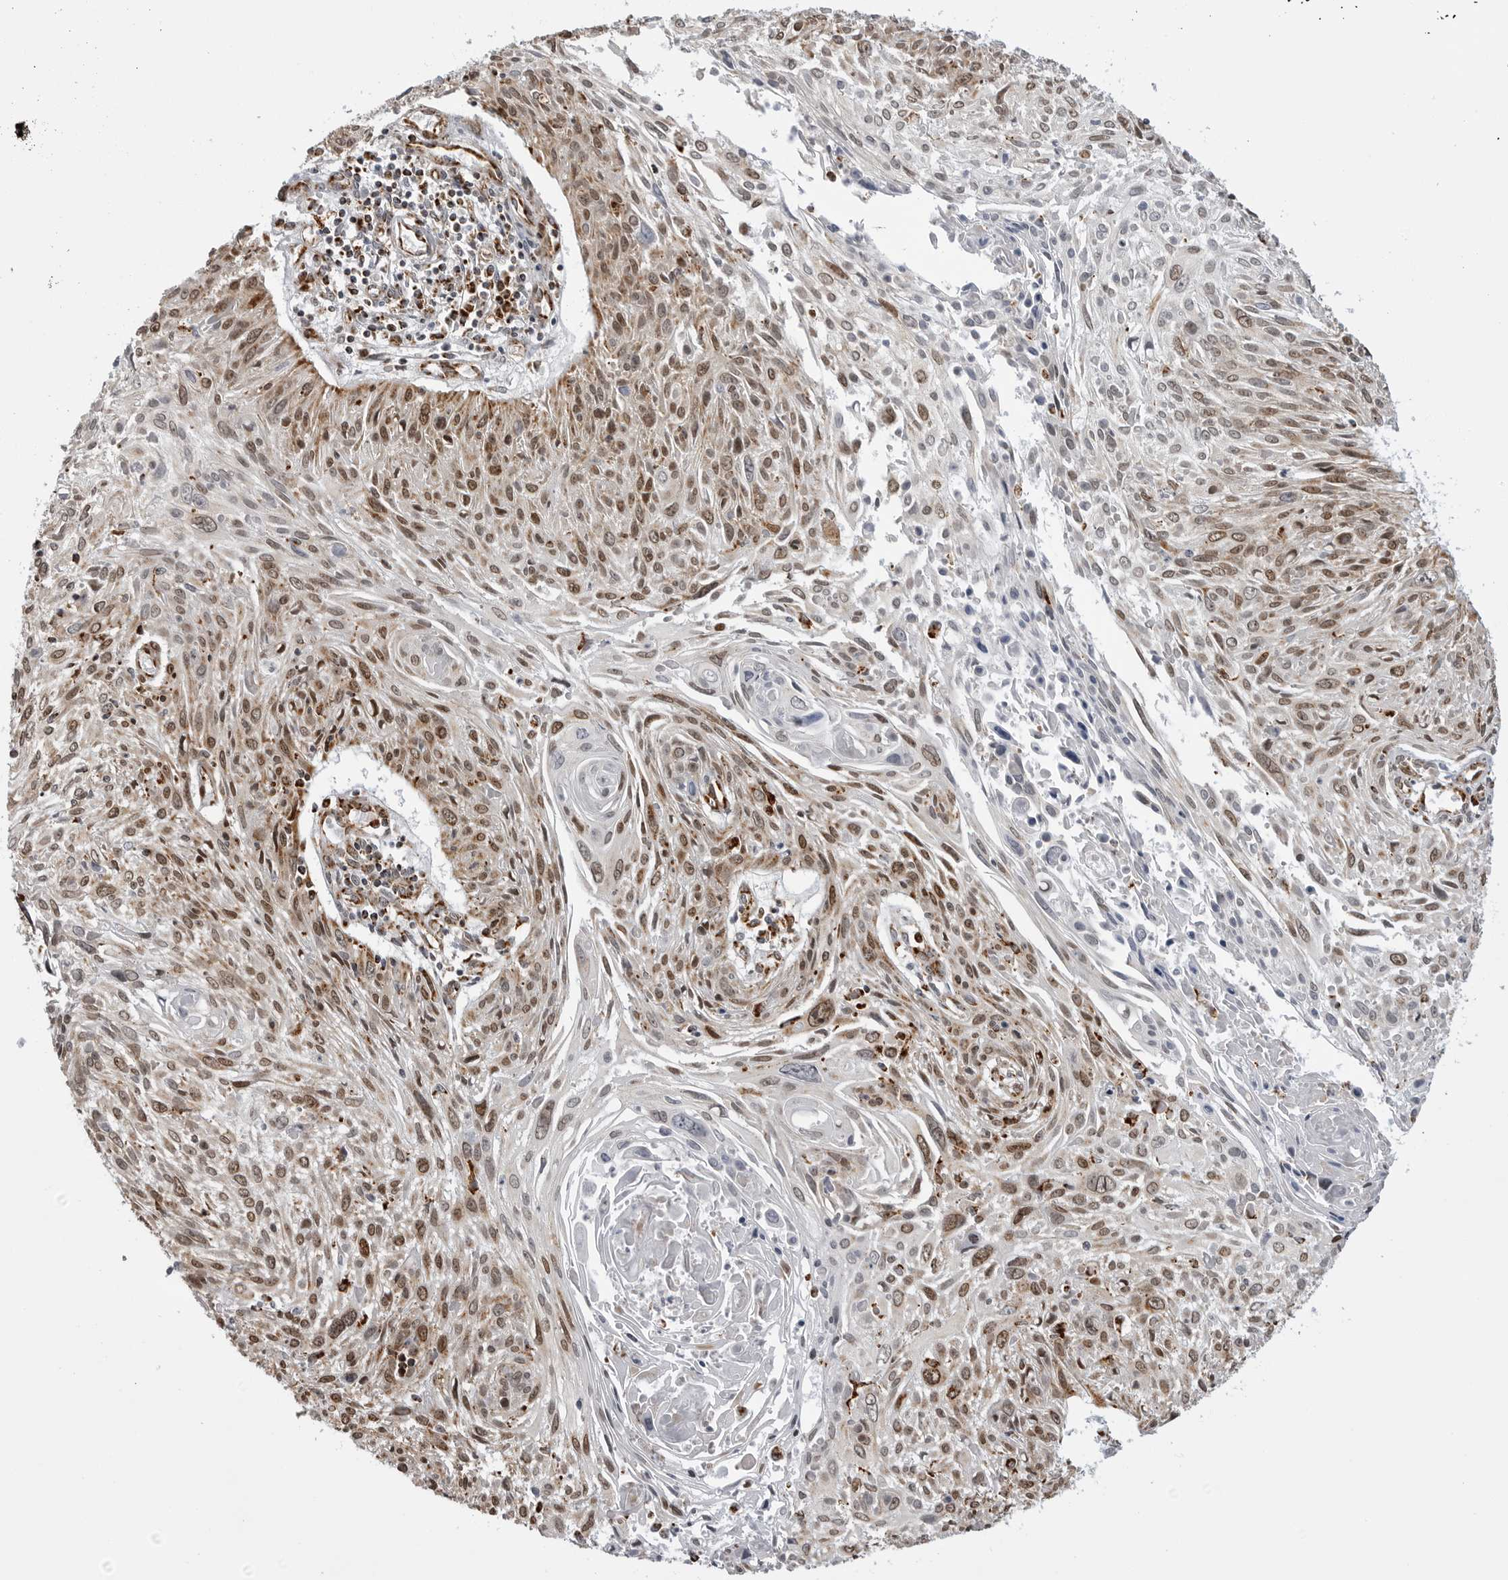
{"staining": {"intensity": "moderate", "quantity": "25%-75%", "location": "cytoplasmic/membranous,nuclear"}, "tissue": "cervical cancer", "cell_type": "Tumor cells", "image_type": "cancer", "snomed": [{"axis": "morphology", "description": "Squamous cell carcinoma, NOS"}, {"axis": "topography", "description": "Cervix"}], "caption": "Immunohistochemistry micrograph of human cervical cancer stained for a protein (brown), which demonstrates medium levels of moderate cytoplasmic/membranous and nuclear positivity in approximately 25%-75% of tumor cells.", "gene": "COX5A", "patient": {"sex": "female", "age": 51}}